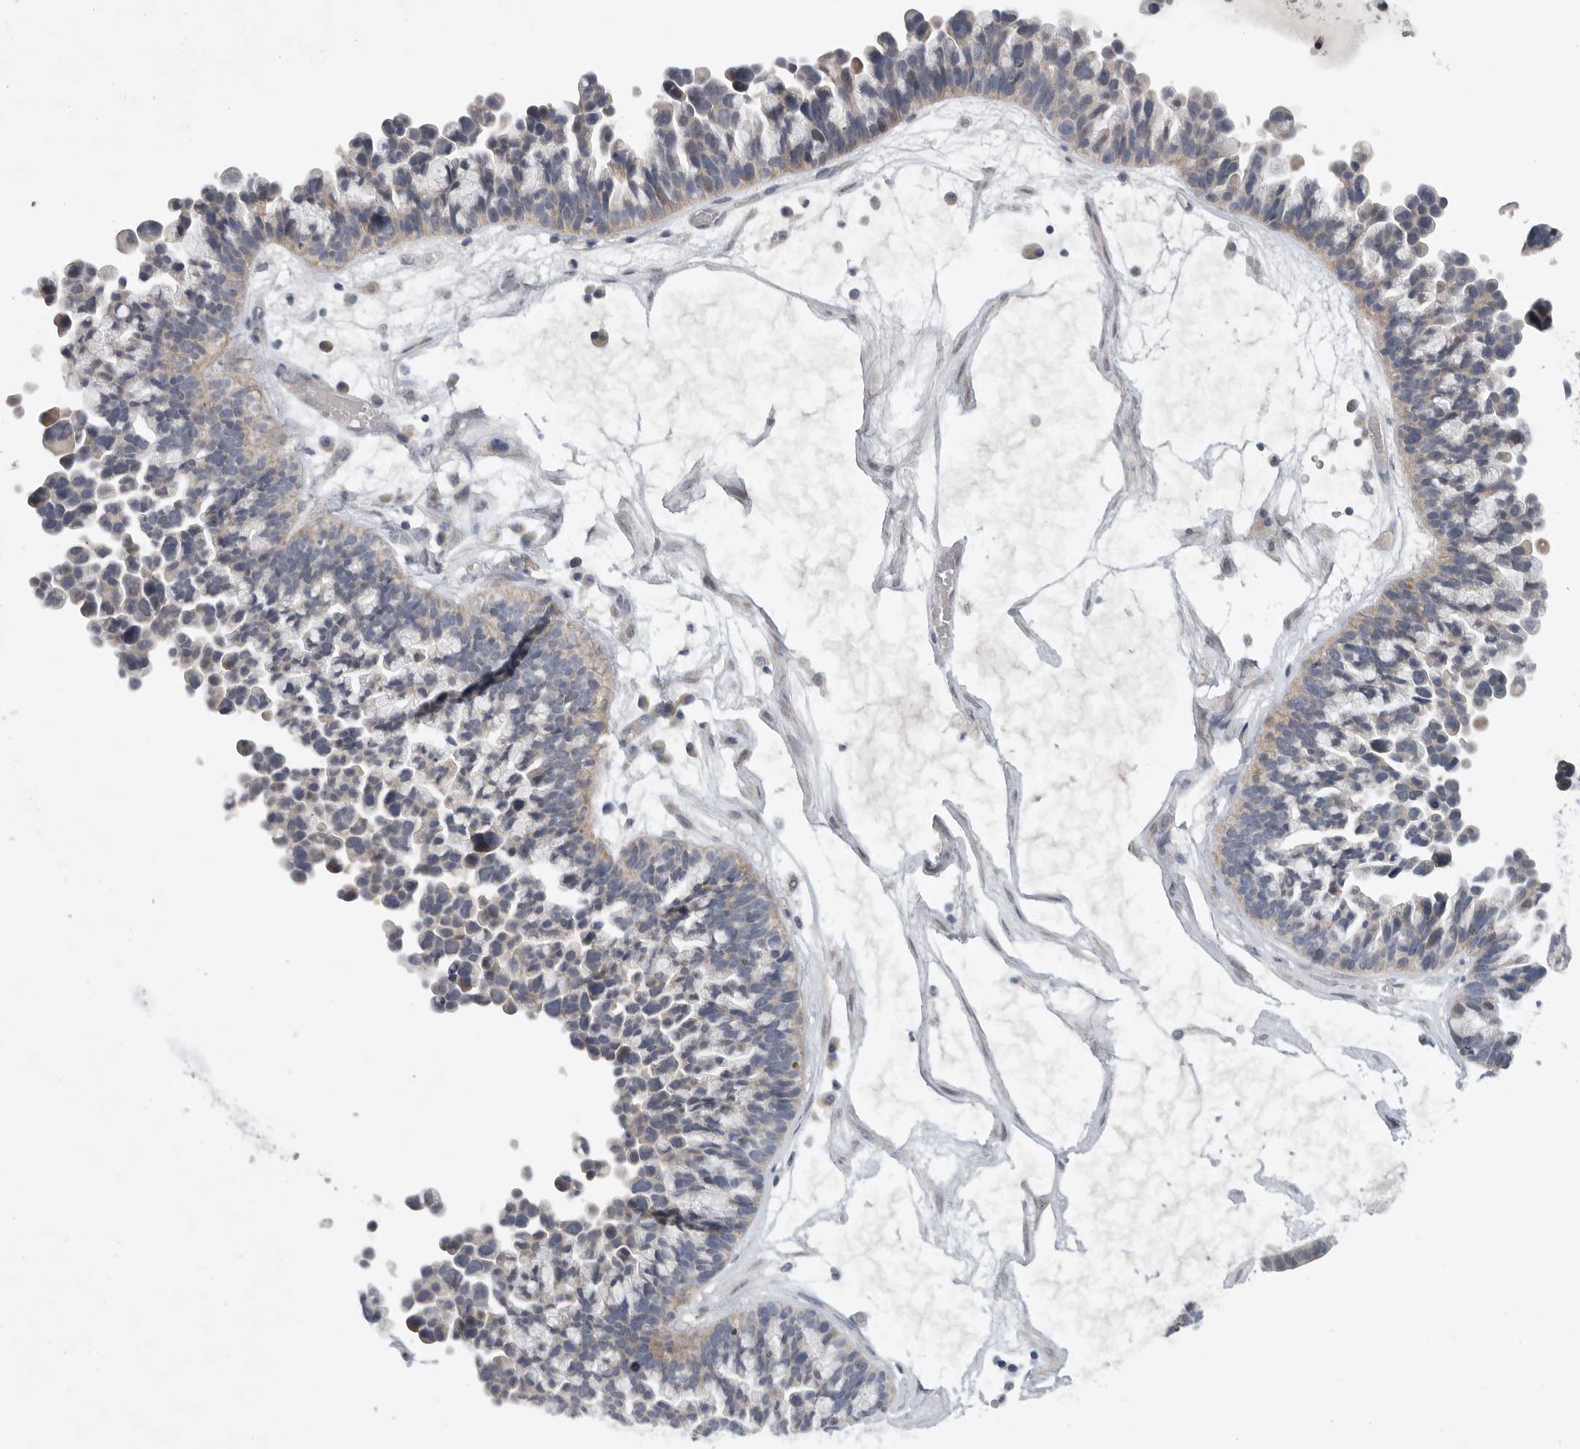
{"staining": {"intensity": "weak", "quantity": "<25%", "location": "cytoplasmic/membranous"}, "tissue": "ovarian cancer", "cell_type": "Tumor cells", "image_type": "cancer", "snomed": [{"axis": "morphology", "description": "Cystadenocarcinoma, serous, NOS"}, {"axis": "topography", "description": "Ovary"}], "caption": "Tumor cells show no significant protein expression in ovarian serous cystadenocarcinoma.", "gene": "FBXO43", "patient": {"sex": "female", "age": 56}}